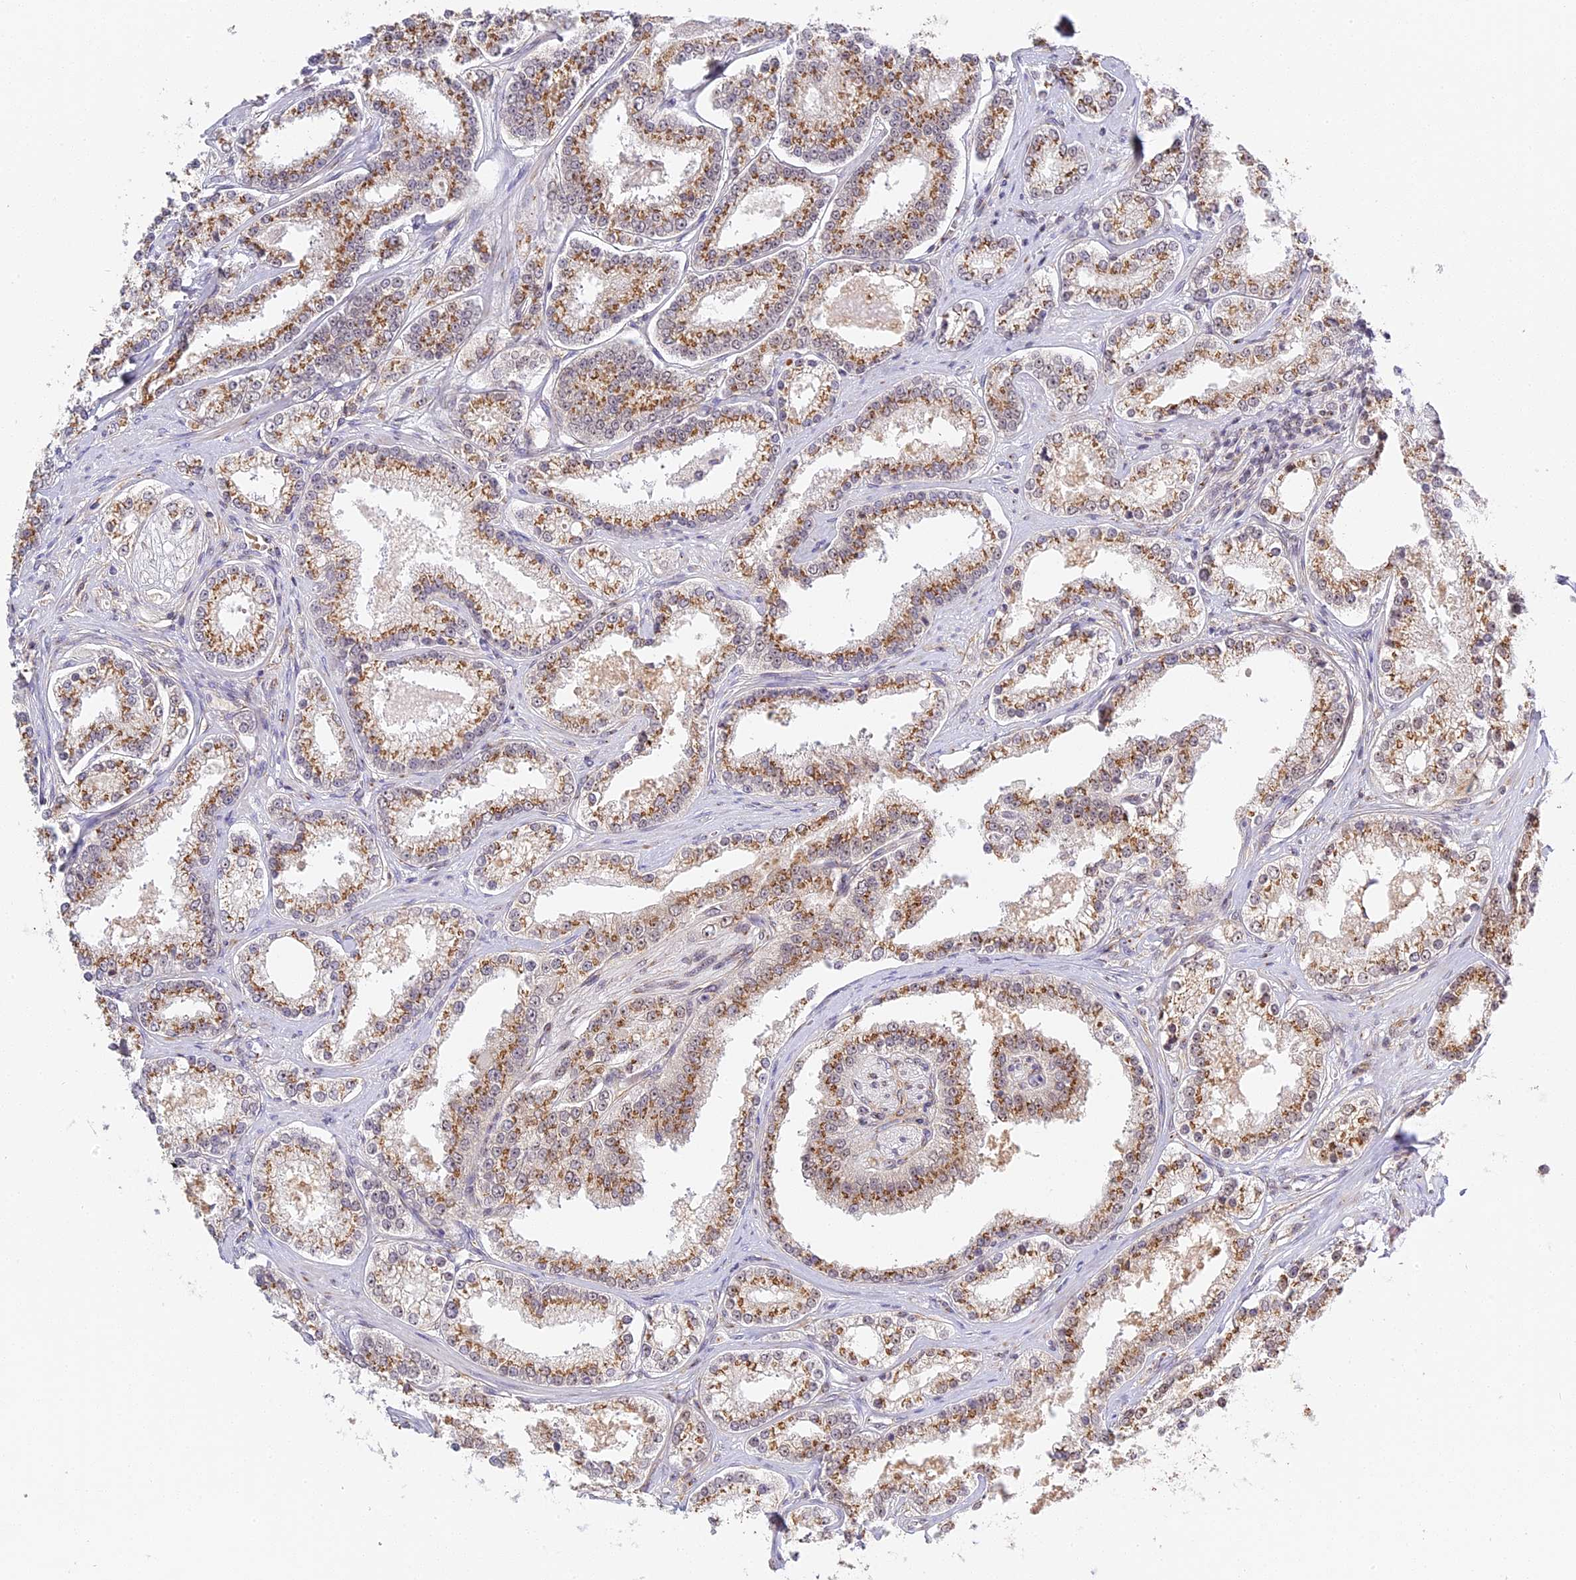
{"staining": {"intensity": "moderate", "quantity": ">75%", "location": "cytoplasmic/membranous"}, "tissue": "prostate cancer", "cell_type": "Tumor cells", "image_type": "cancer", "snomed": [{"axis": "morphology", "description": "Normal tissue, NOS"}, {"axis": "morphology", "description": "Adenocarcinoma, High grade"}, {"axis": "topography", "description": "Prostate"}], "caption": "The image displays a brown stain indicating the presence of a protein in the cytoplasmic/membranous of tumor cells in prostate cancer (high-grade adenocarcinoma).", "gene": "HEATR5B", "patient": {"sex": "male", "age": 83}}